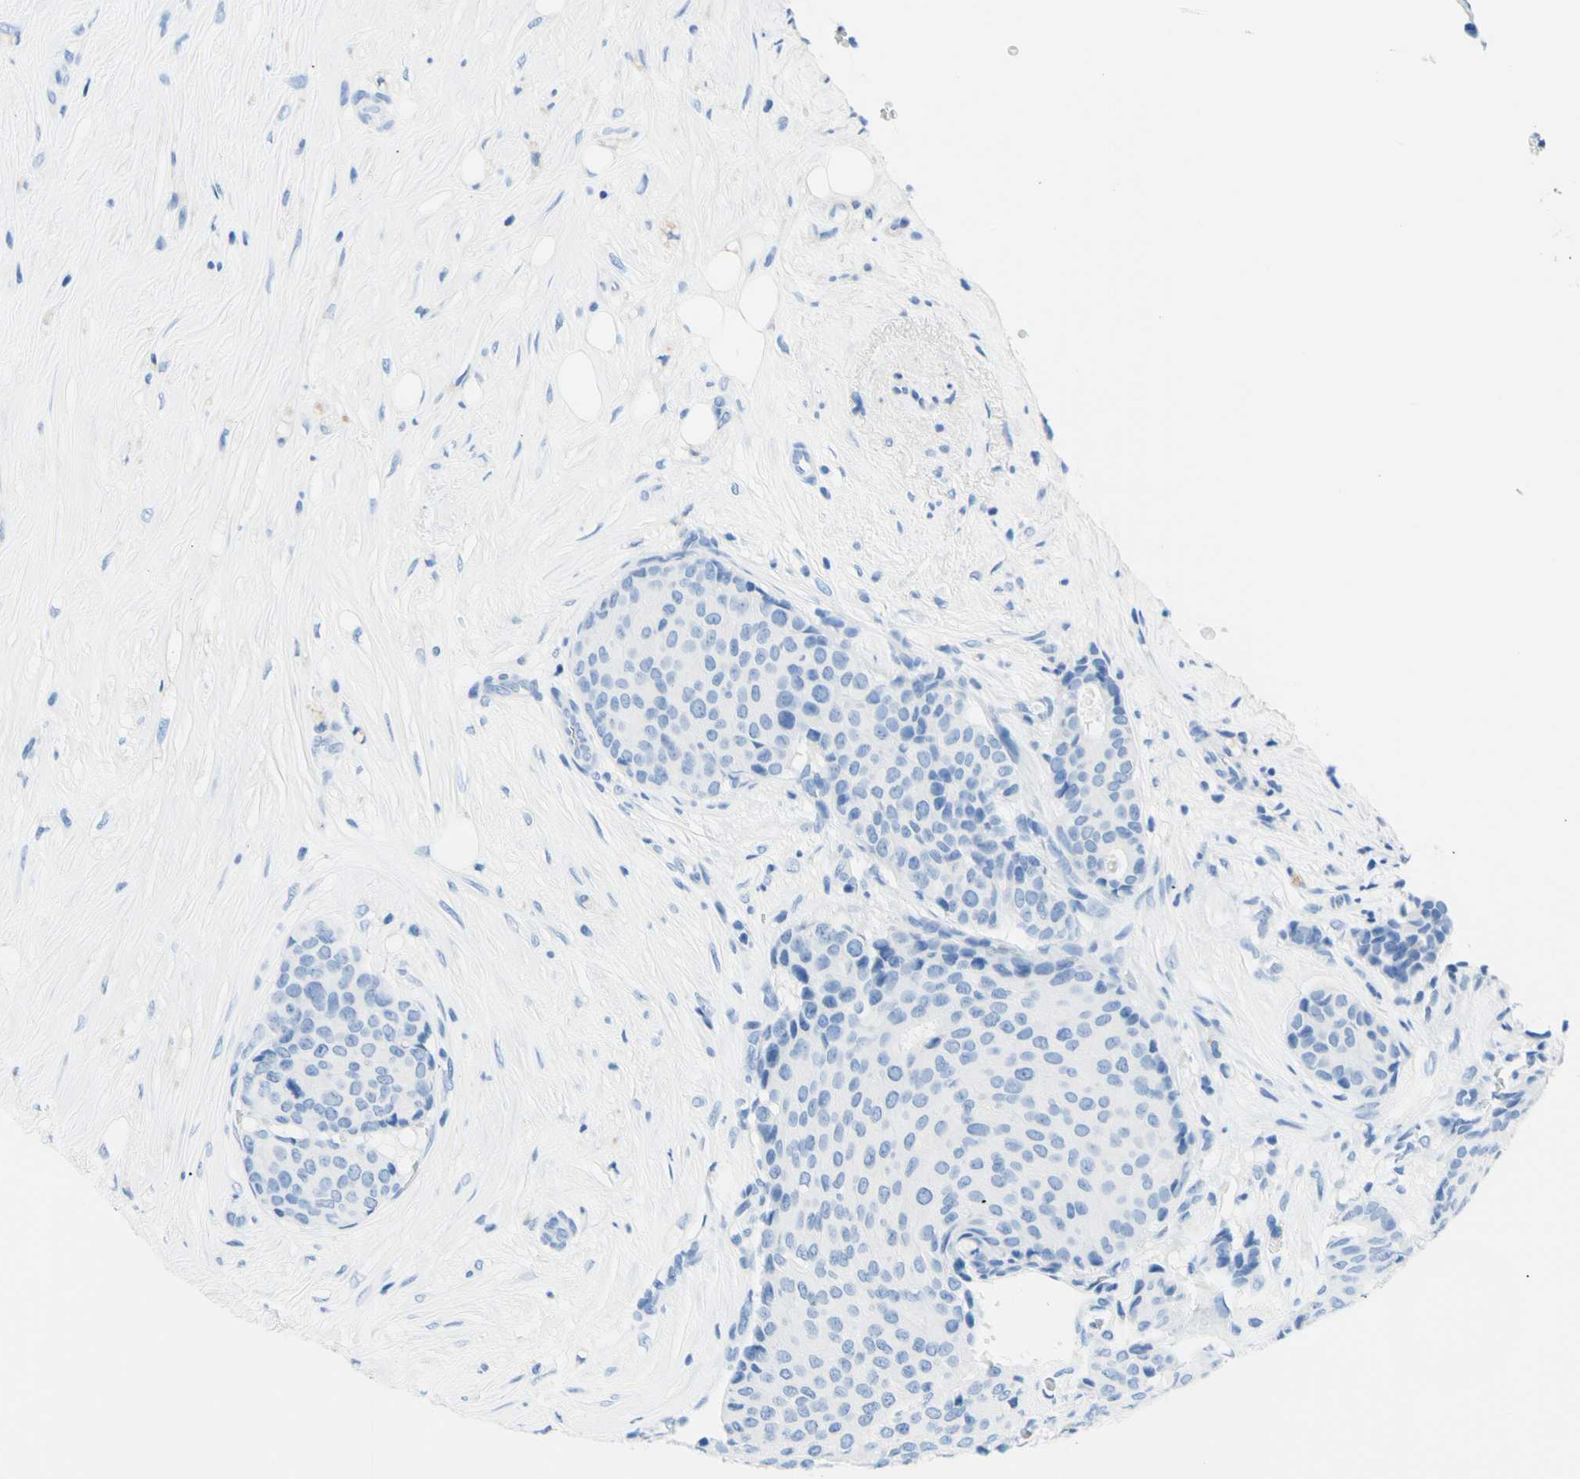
{"staining": {"intensity": "negative", "quantity": "none", "location": "none"}, "tissue": "breast cancer", "cell_type": "Tumor cells", "image_type": "cancer", "snomed": [{"axis": "morphology", "description": "Duct carcinoma"}, {"axis": "topography", "description": "Breast"}], "caption": "Immunohistochemistry of human breast cancer (infiltrating ductal carcinoma) shows no expression in tumor cells. The staining was performed using DAB (3,3'-diaminobenzidine) to visualize the protein expression in brown, while the nuclei were stained in blue with hematoxylin (Magnification: 20x).", "gene": "MYH2", "patient": {"sex": "female", "age": 75}}